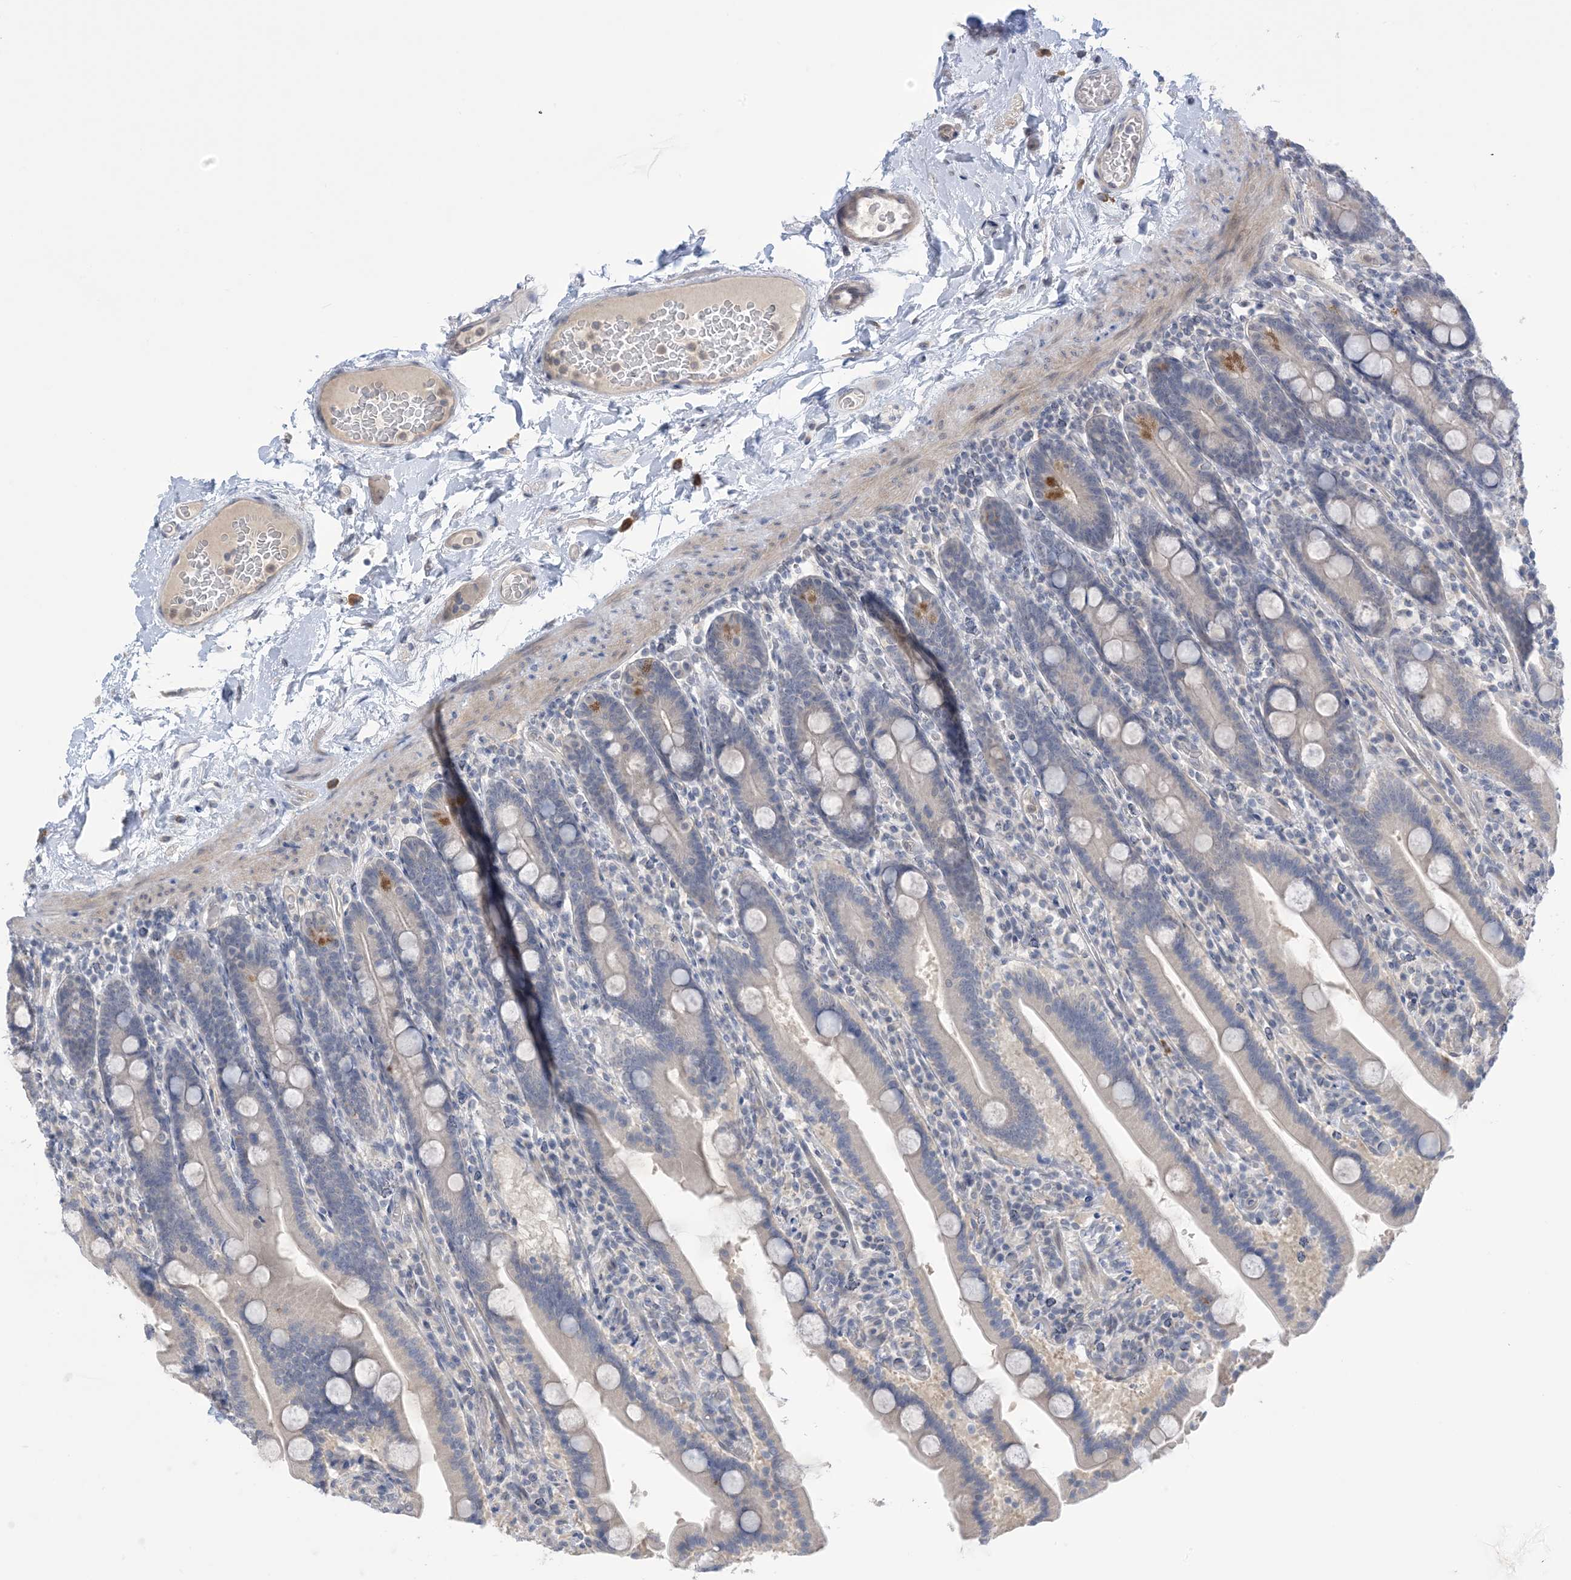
{"staining": {"intensity": "strong", "quantity": "<25%", "location": "cytoplasmic/membranous"}, "tissue": "duodenum", "cell_type": "Glandular cells", "image_type": "normal", "snomed": [{"axis": "morphology", "description": "Normal tissue, NOS"}, {"axis": "topography", "description": "Duodenum"}], "caption": "Glandular cells show medium levels of strong cytoplasmic/membranous expression in about <25% of cells in unremarkable duodenum. The staining is performed using DAB (3,3'-diaminobenzidine) brown chromogen to label protein expression. The nuclei are counter-stained blue using hematoxylin.", "gene": "TTYH1", "patient": {"sex": "male", "age": 55}}